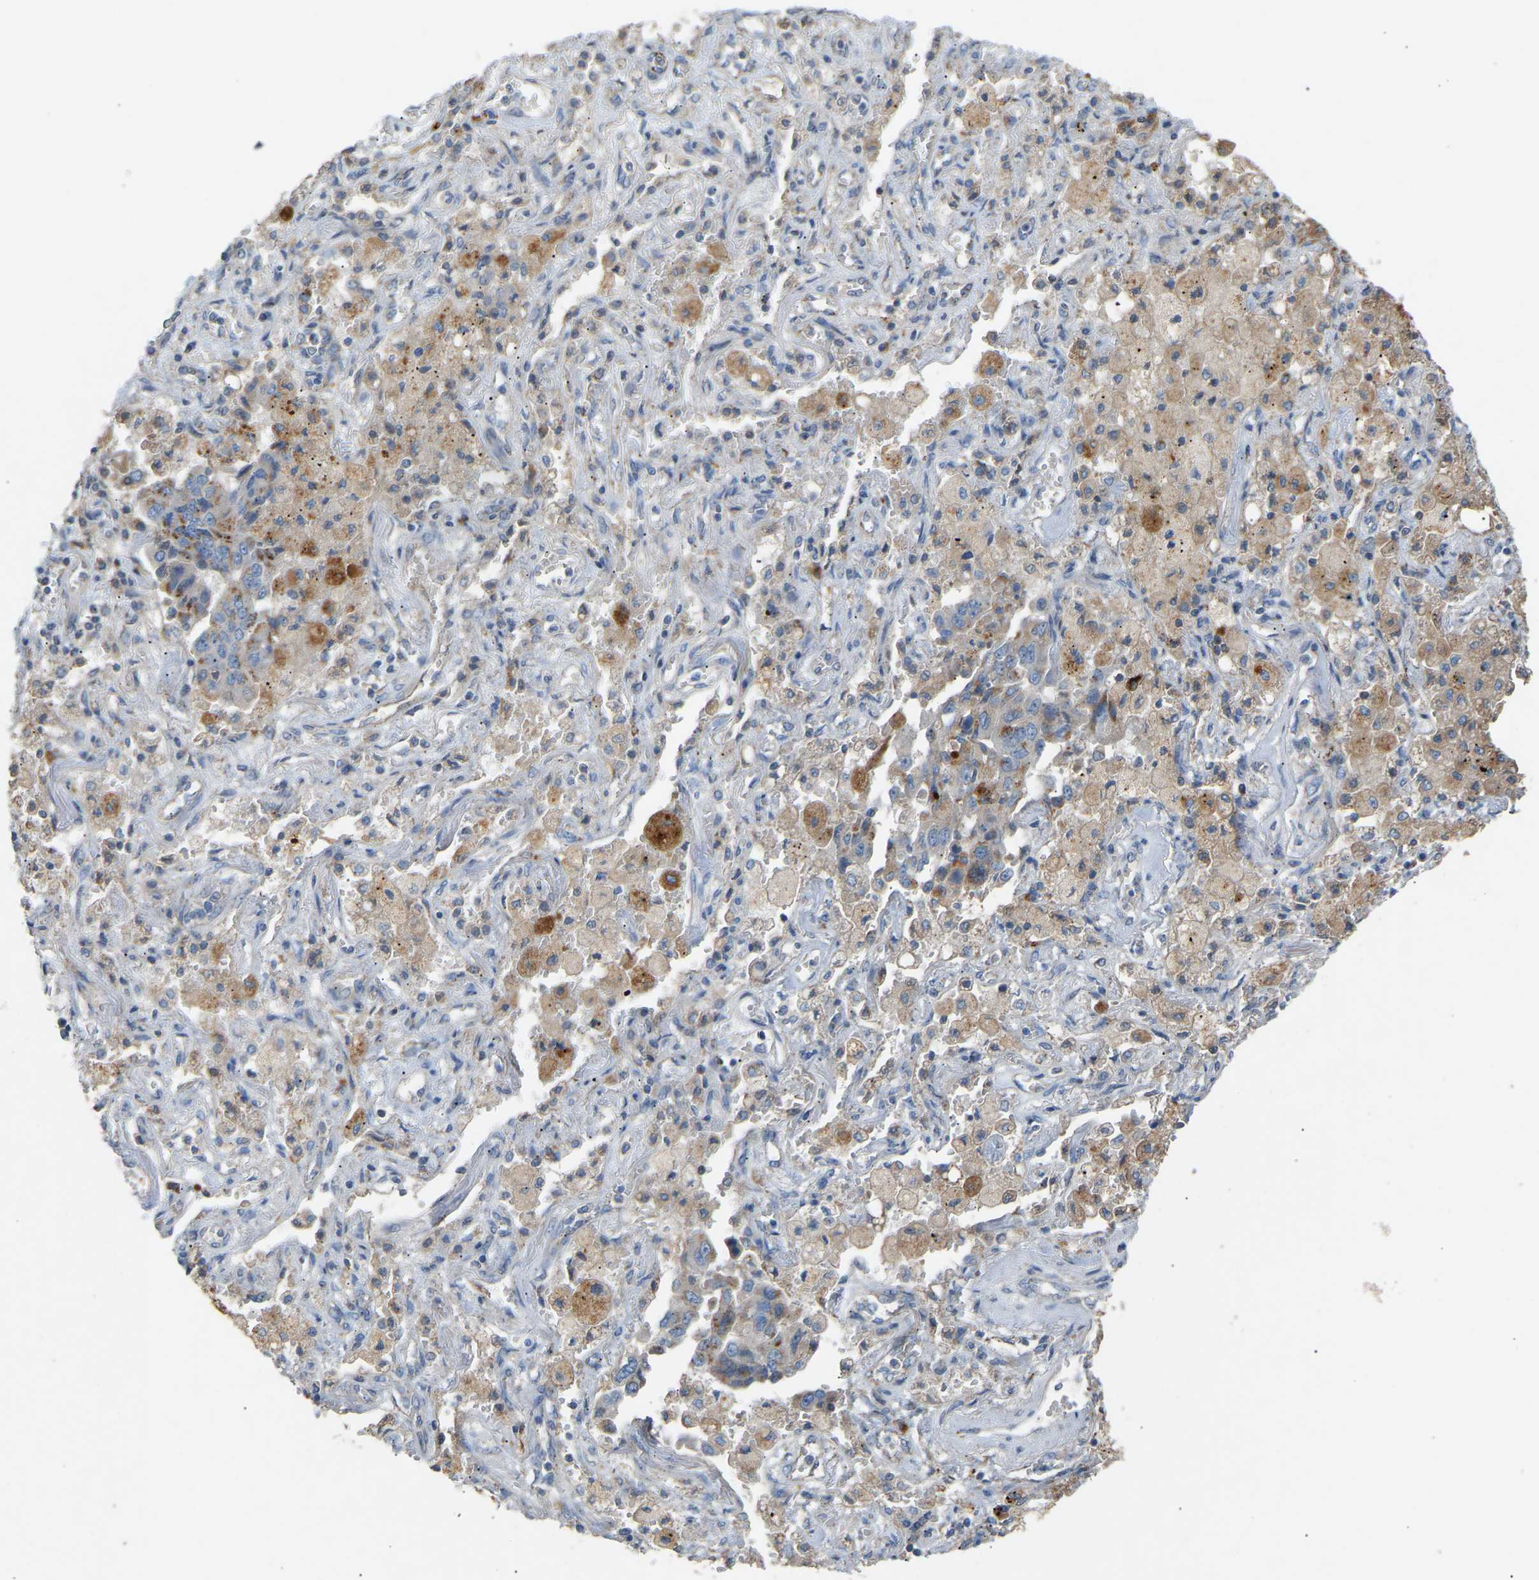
{"staining": {"intensity": "weak", "quantity": "<25%", "location": "cytoplasmic/membranous"}, "tissue": "lung cancer", "cell_type": "Tumor cells", "image_type": "cancer", "snomed": [{"axis": "morphology", "description": "Adenocarcinoma, NOS"}, {"axis": "topography", "description": "Lung"}], "caption": "Immunohistochemistry (IHC) of adenocarcinoma (lung) shows no expression in tumor cells.", "gene": "RGP1", "patient": {"sex": "female", "age": 65}}